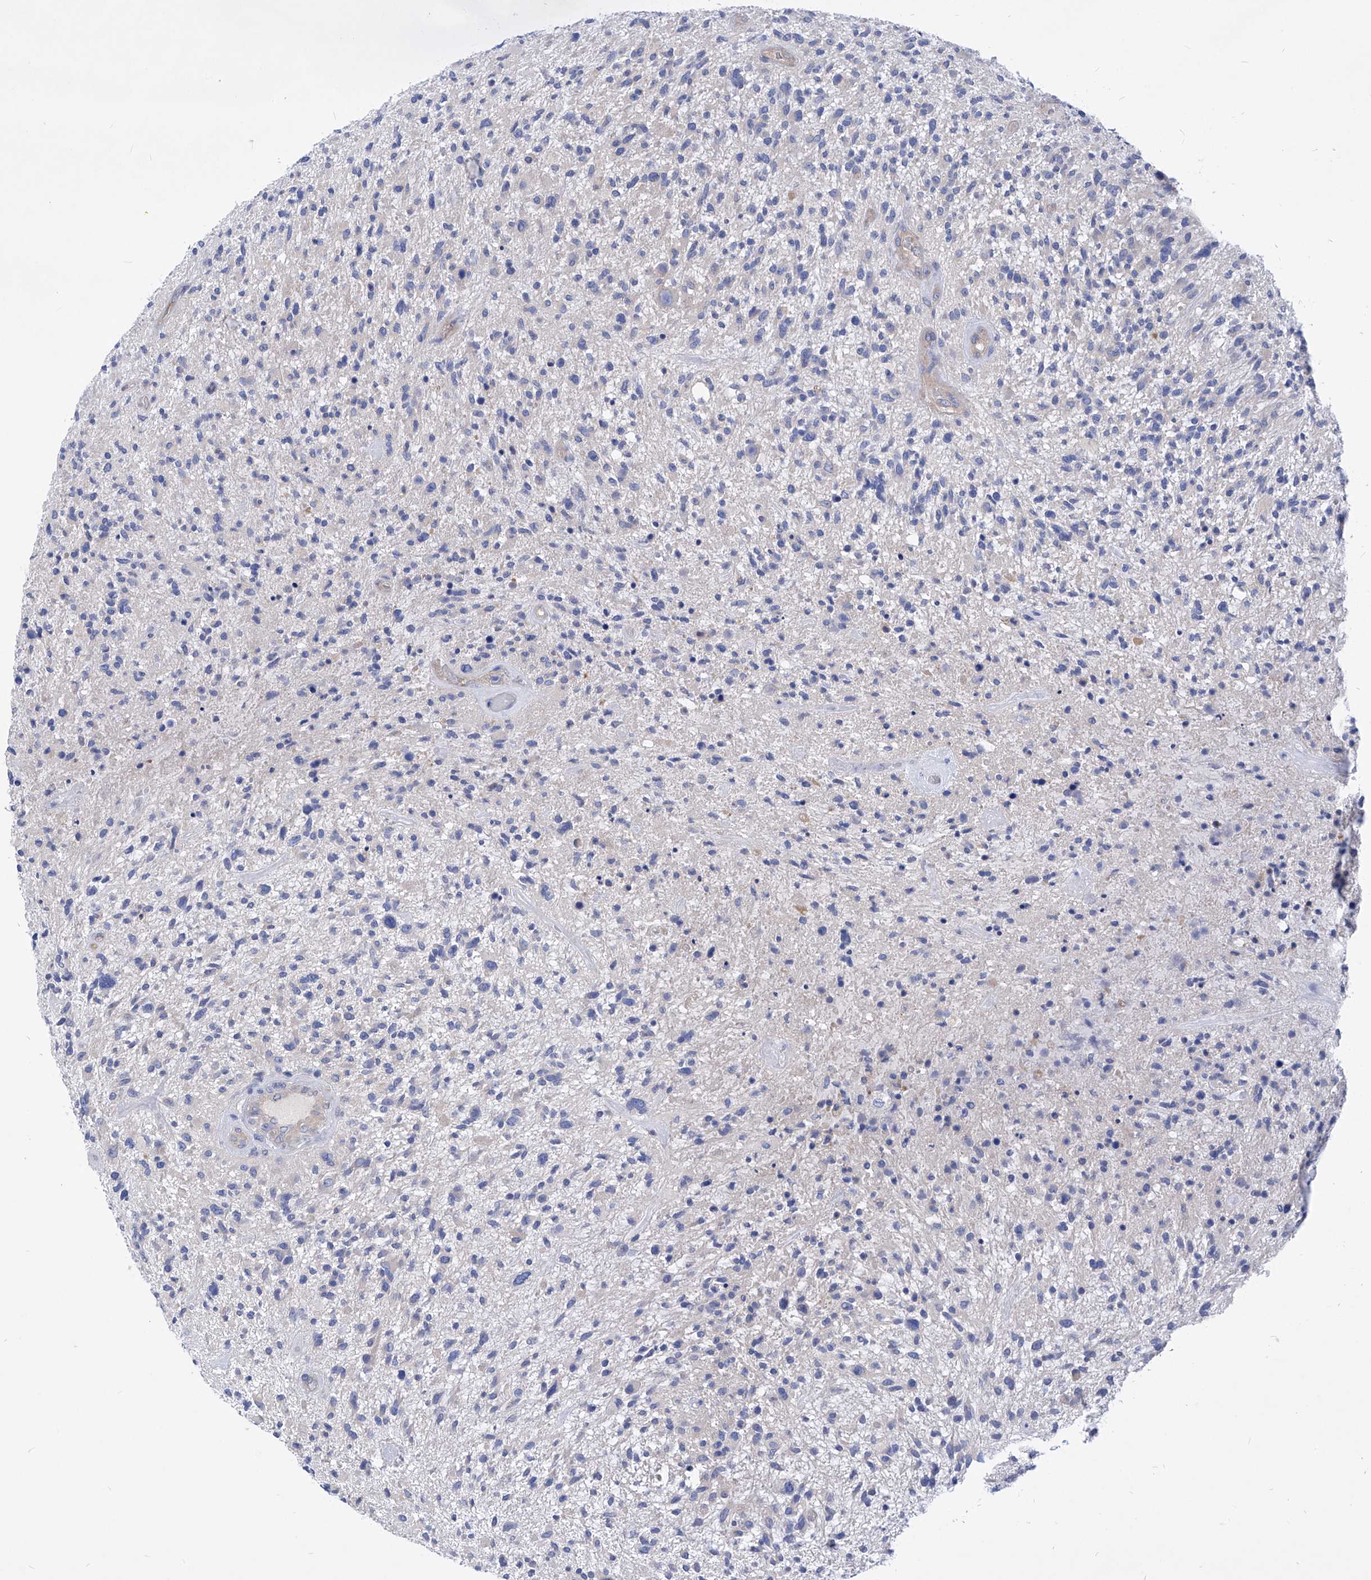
{"staining": {"intensity": "negative", "quantity": "none", "location": "none"}, "tissue": "glioma", "cell_type": "Tumor cells", "image_type": "cancer", "snomed": [{"axis": "morphology", "description": "Glioma, malignant, High grade"}, {"axis": "topography", "description": "Brain"}], "caption": "Tumor cells show no significant protein expression in glioma.", "gene": "XPNPEP1", "patient": {"sex": "male", "age": 47}}